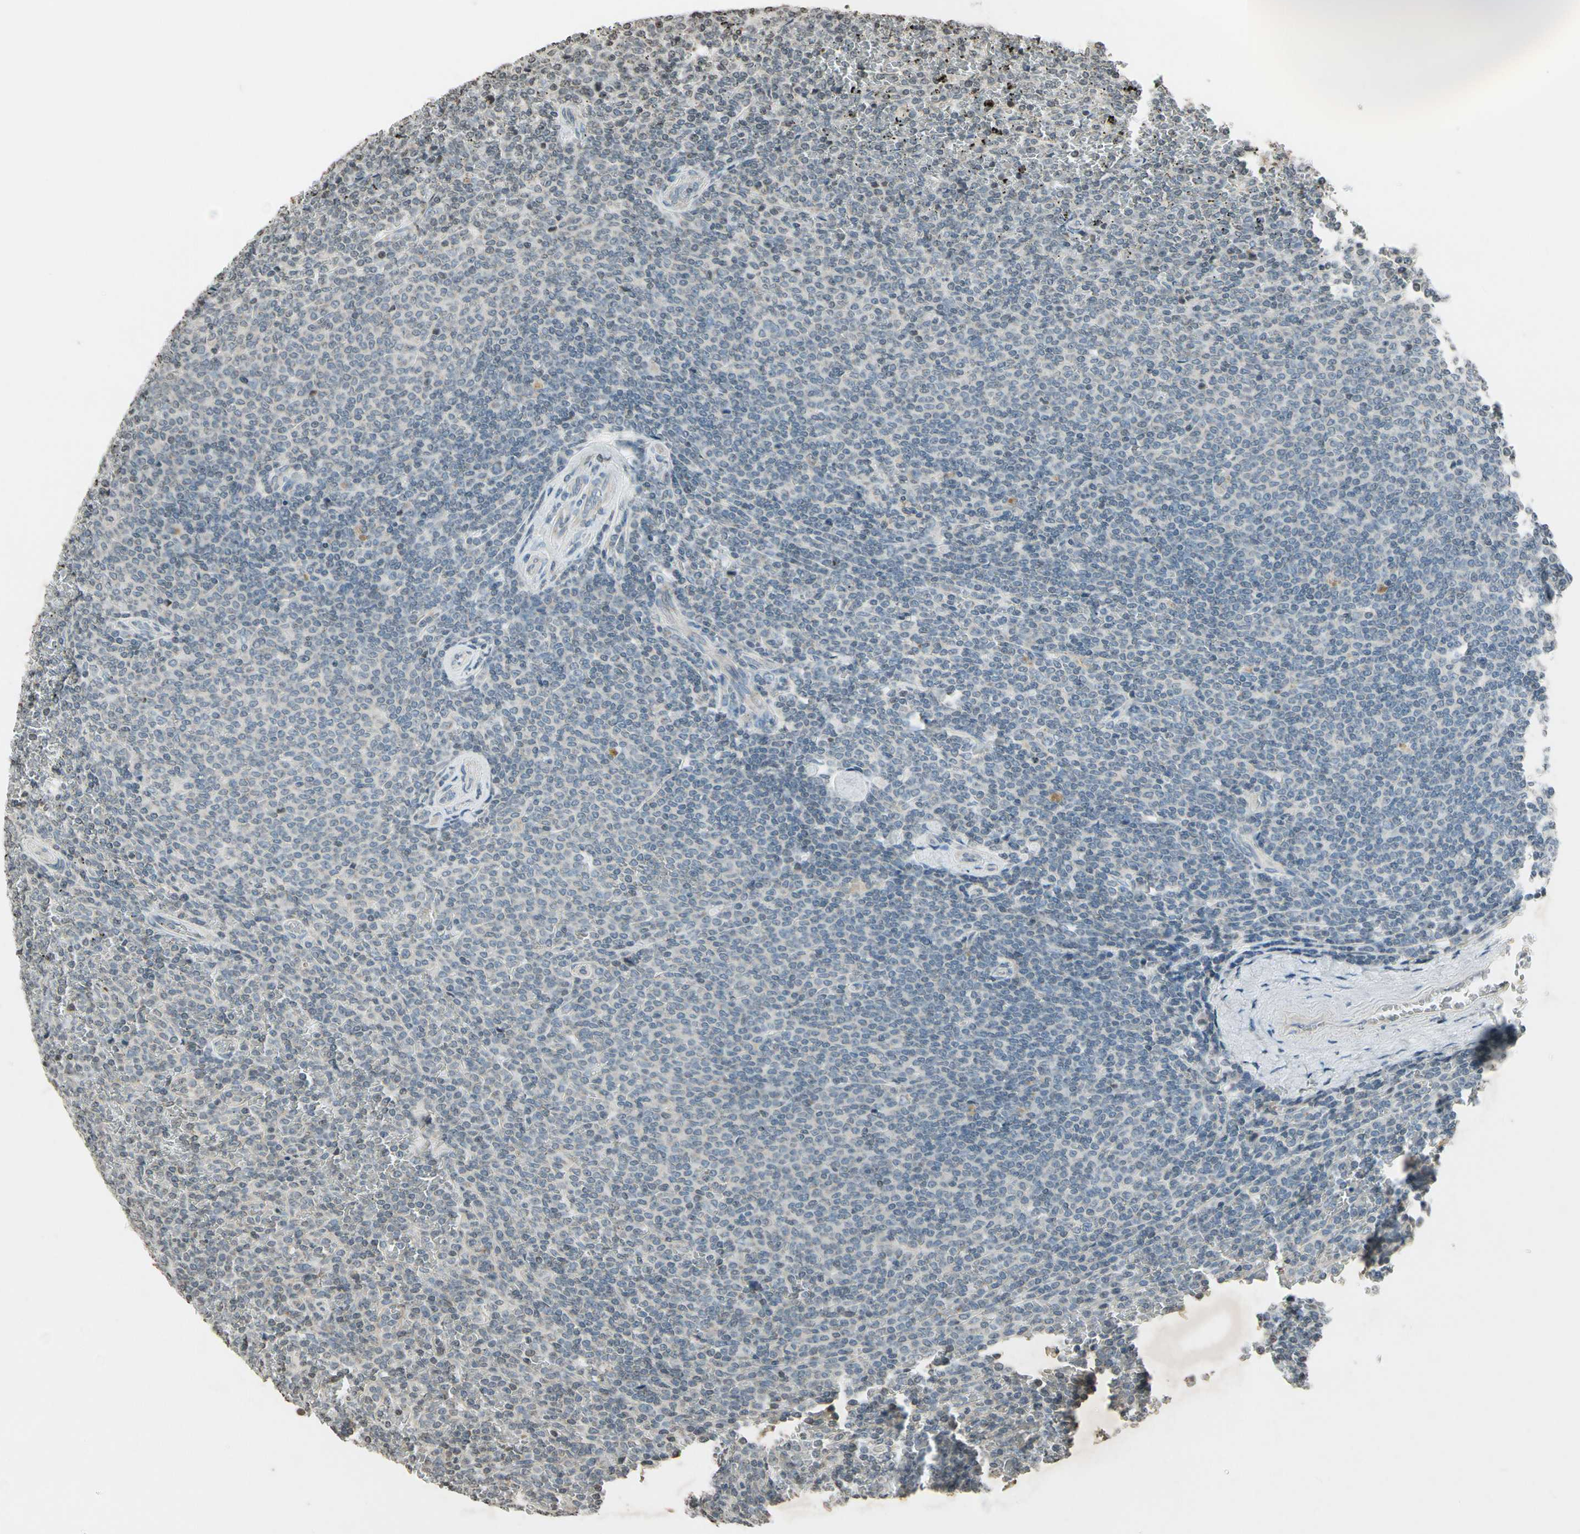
{"staining": {"intensity": "negative", "quantity": "none", "location": "none"}, "tissue": "lymphoma", "cell_type": "Tumor cells", "image_type": "cancer", "snomed": [{"axis": "morphology", "description": "Malignant lymphoma, non-Hodgkin's type, Low grade"}, {"axis": "topography", "description": "Spleen"}], "caption": "Immunohistochemistry photomicrograph of human low-grade malignant lymphoma, non-Hodgkin's type stained for a protein (brown), which shows no expression in tumor cells.", "gene": "CLDN11", "patient": {"sex": "female", "age": 77}}